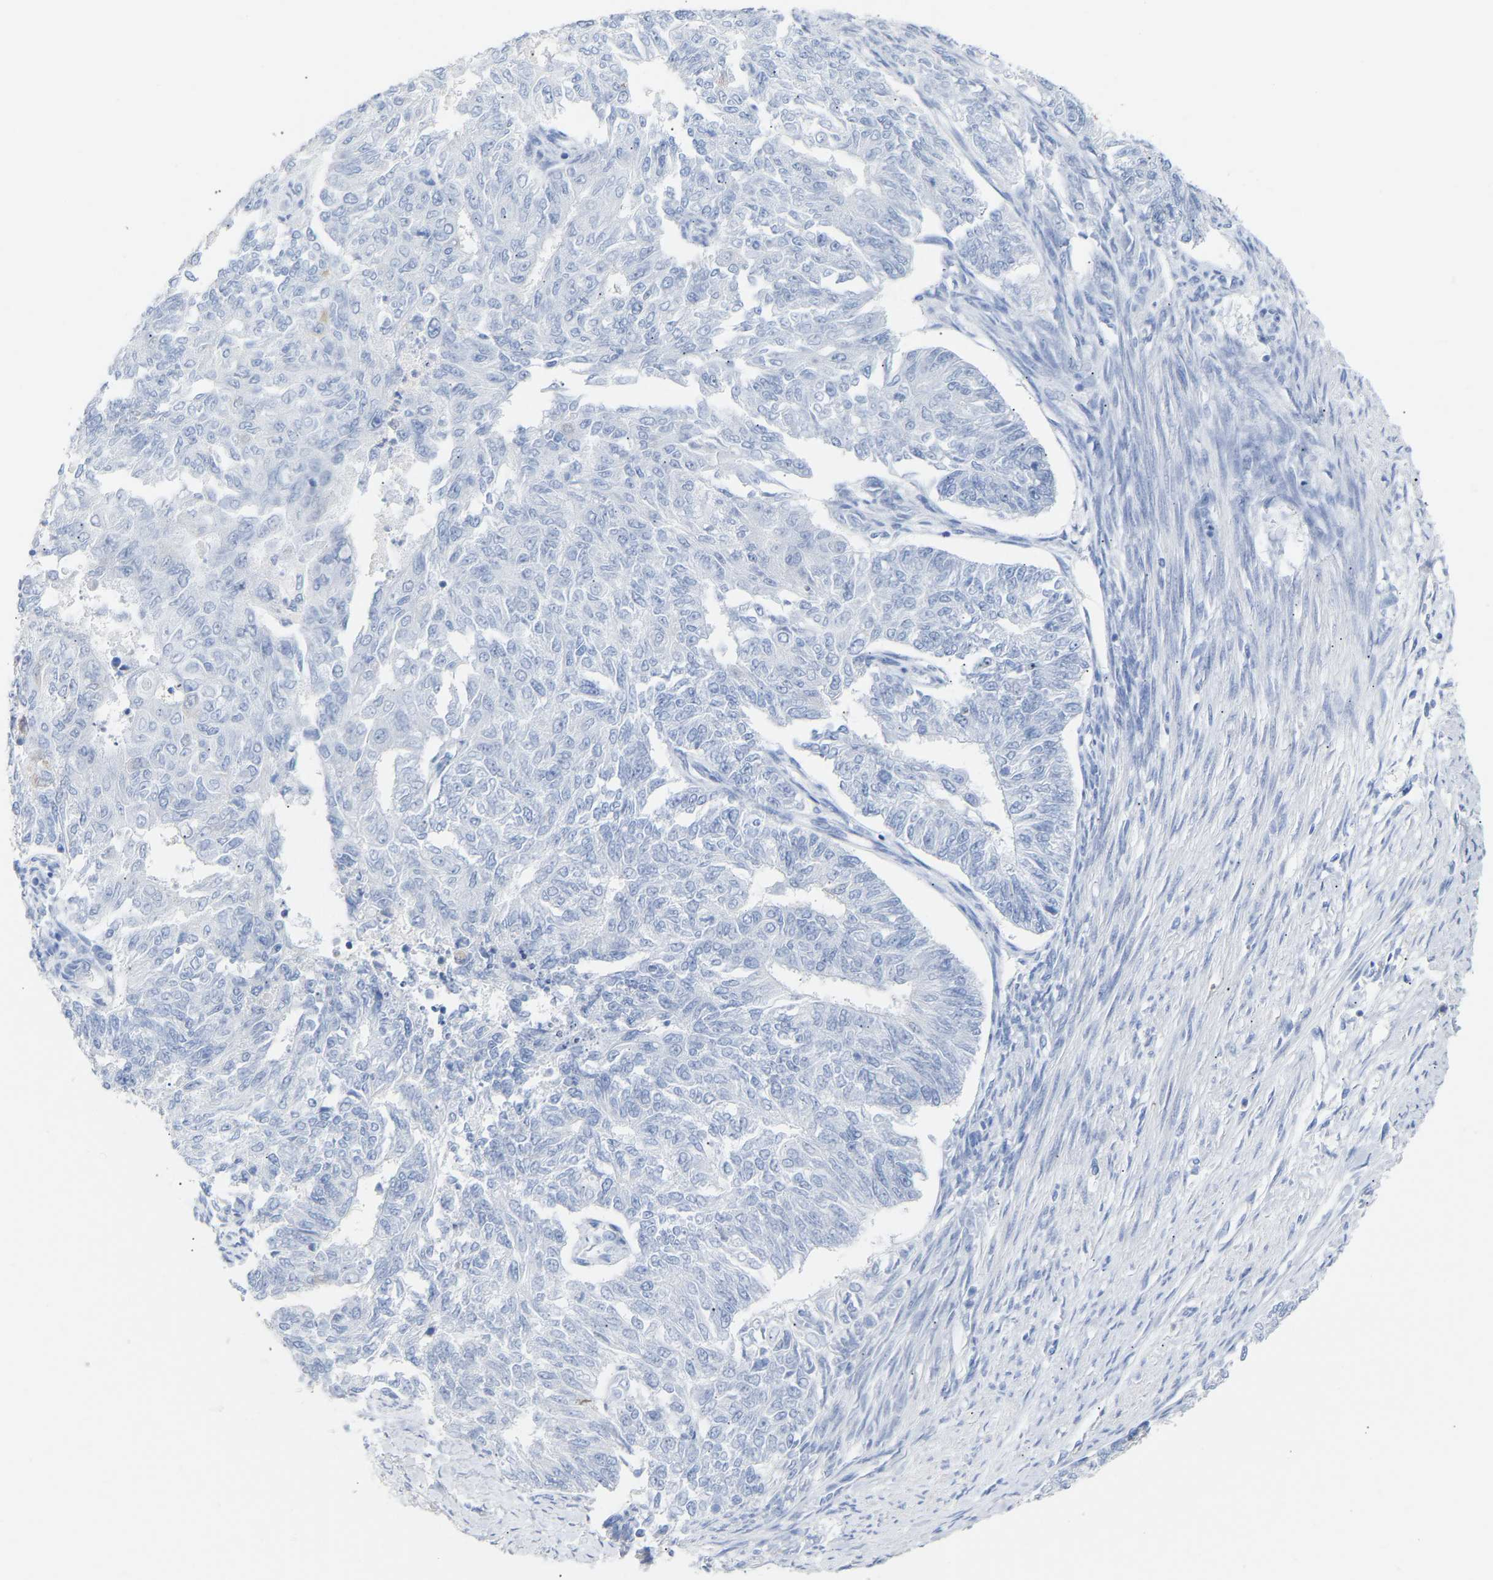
{"staining": {"intensity": "negative", "quantity": "none", "location": "none"}, "tissue": "endometrial cancer", "cell_type": "Tumor cells", "image_type": "cancer", "snomed": [{"axis": "morphology", "description": "Adenocarcinoma, NOS"}, {"axis": "topography", "description": "Endometrium"}], "caption": "Protein analysis of endometrial adenocarcinoma shows no significant expression in tumor cells.", "gene": "AMPH", "patient": {"sex": "female", "age": 32}}